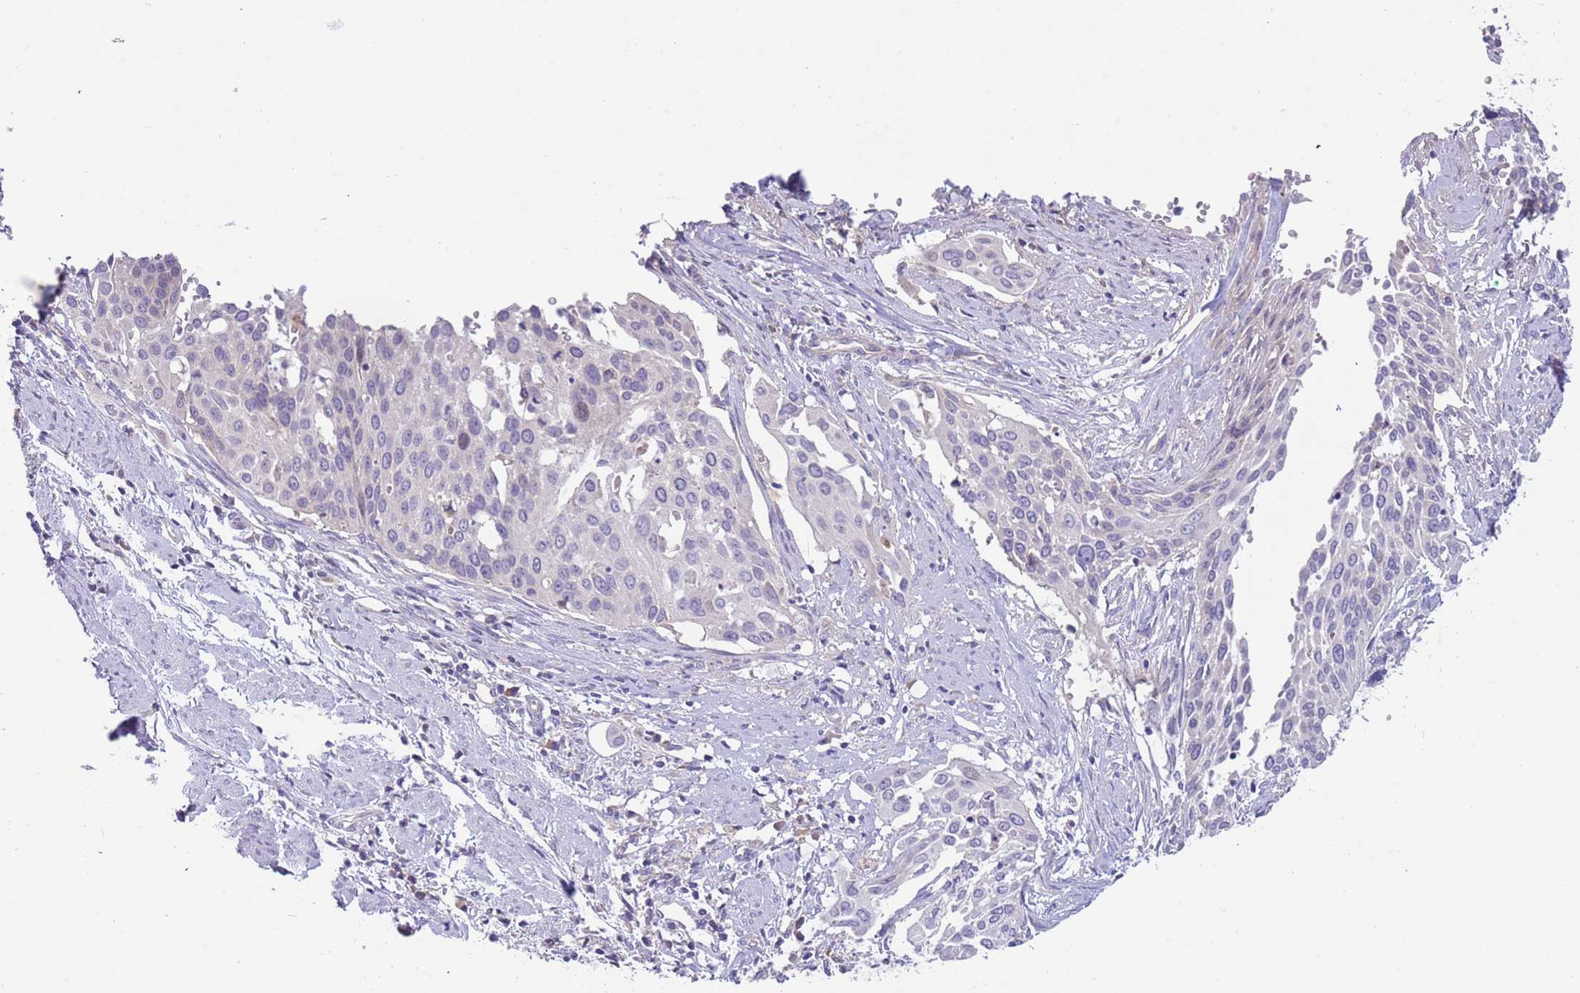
{"staining": {"intensity": "negative", "quantity": "none", "location": "none"}, "tissue": "cervical cancer", "cell_type": "Tumor cells", "image_type": "cancer", "snomed": [{"axis": "morphology", "description": "Squamous cell carcinoma, NOS"}, {"axis": "topography", "description": "Cervix"}], "caption": "Protein analysis of cervical squamous cell carcinoma demonstrates no significant expression in tumor cells.", "gene": "CABYR", "patient": {"sex": "female", "age": 44}}